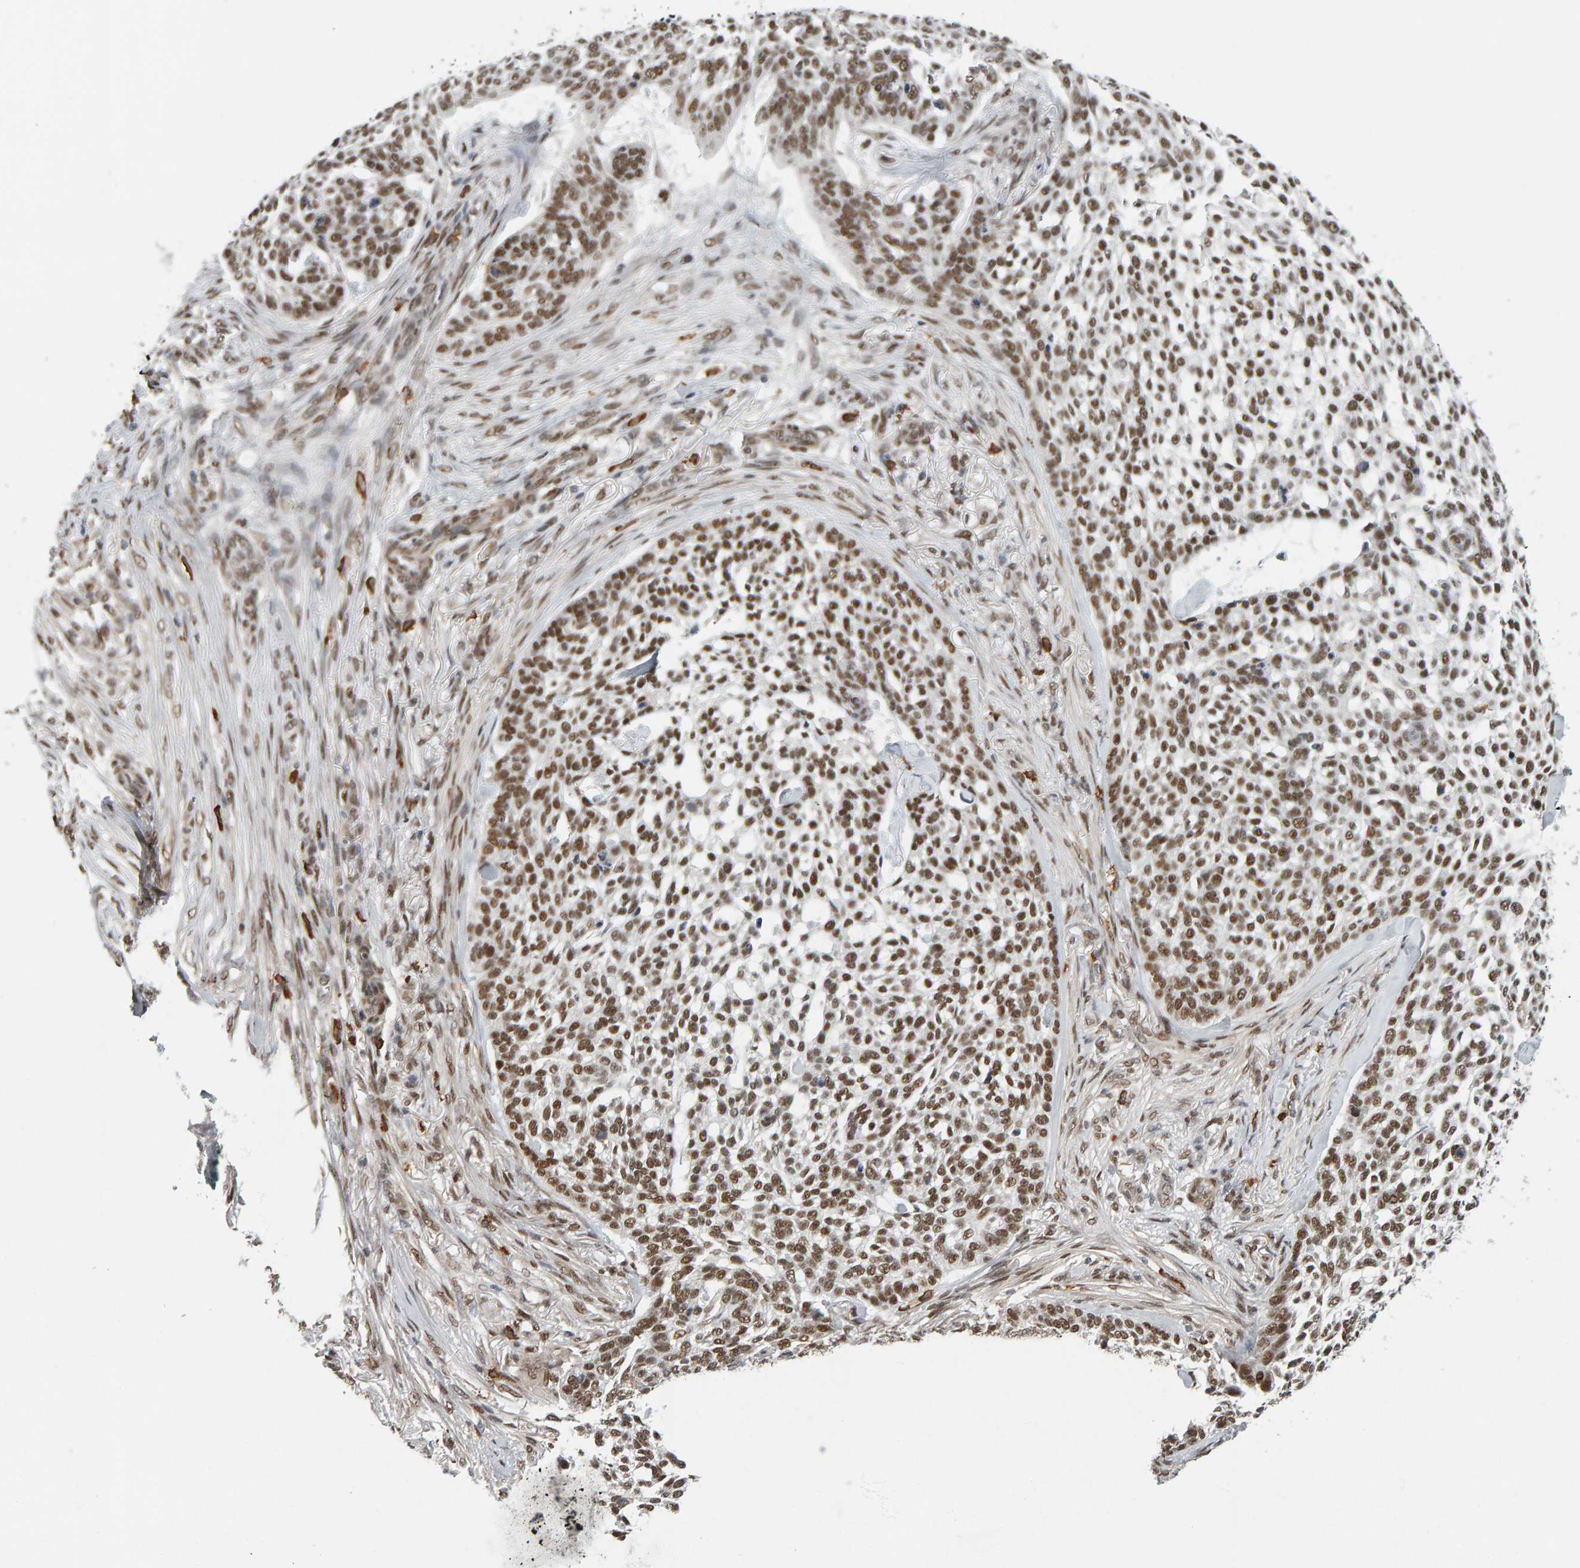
{"staining": {"intensity": "strong", "quantity": ">75%", "location": "nuclear"}, "tissue": "skin cancer", "cell_type": "Tumor cells", "image_type": "cancer", "snomed": [{"axis": "morphology", "description": "Basal cell carcinoma"}, {"axis": "topography", "description": "Skin"}], "caption": "Immunohistochemical staining of human skin basal cell carcinoma displays high levels of strong nuclear expression in approximately >75% of tumor cells.", "gene": "ATF7IP", "patient": {"sex": "female", "age": 64}}